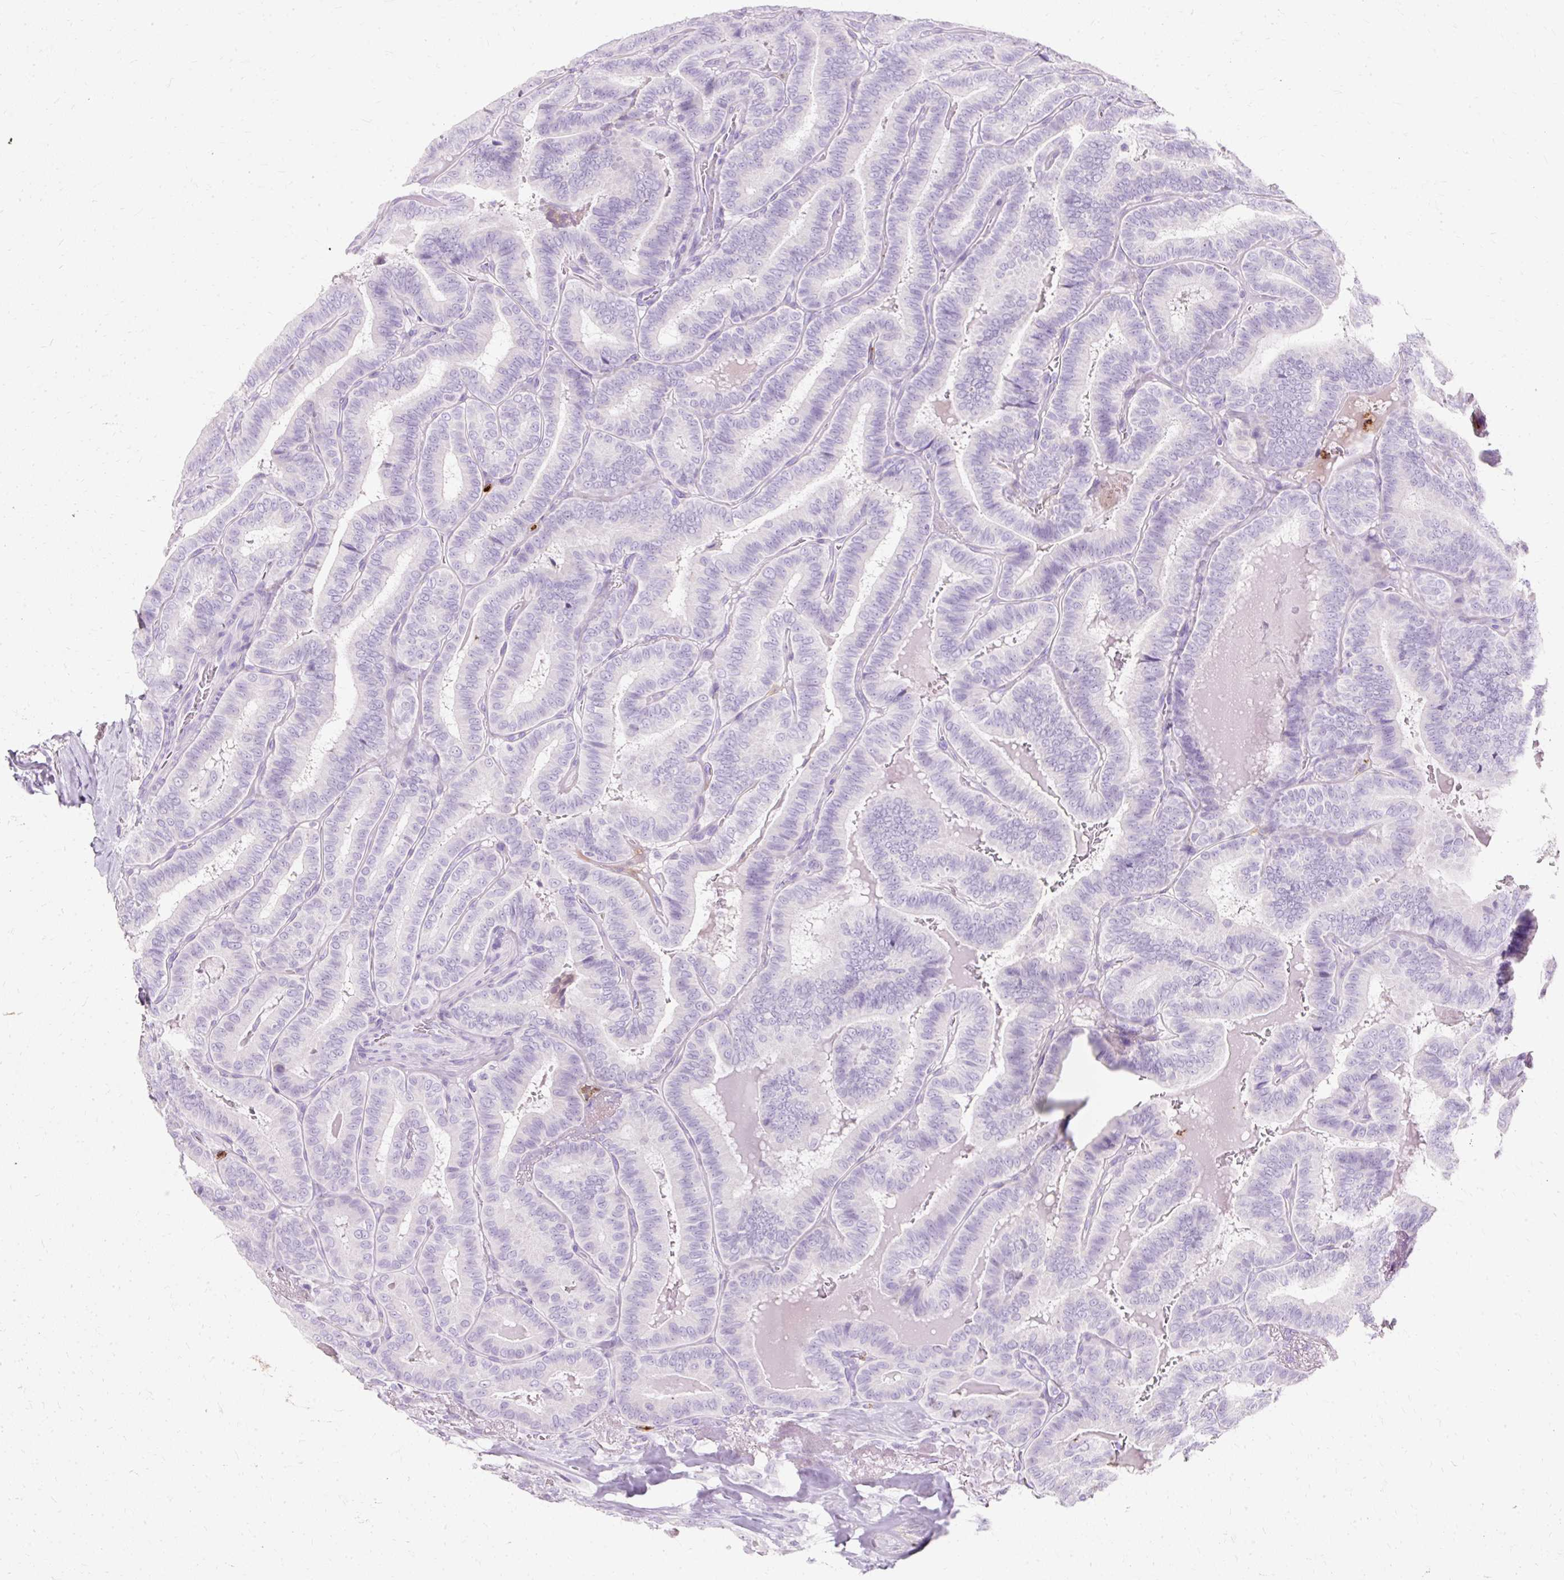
{"staining": {"intensity": "negative", "quantity": "none", "location": "none"}, "tissue": "thyroid cancer", "cell_type": "Tumor cells", "image_type": "cancer", "snomed": [{"axis": "morphology", "description": "Papillary adenocarcinoma, NOS"}, {"axis": "topography", "description": "Thyroid gland"}], "caption": "DAB (3,3'-diaminobenzidine) immunohistochemical staining of thyroid cancer (papillary adenocarcinoma) exhibits no significant staining in tumor cells.", "gene": "DEFA1", "patient": {"sex": "male", "age": 61}}